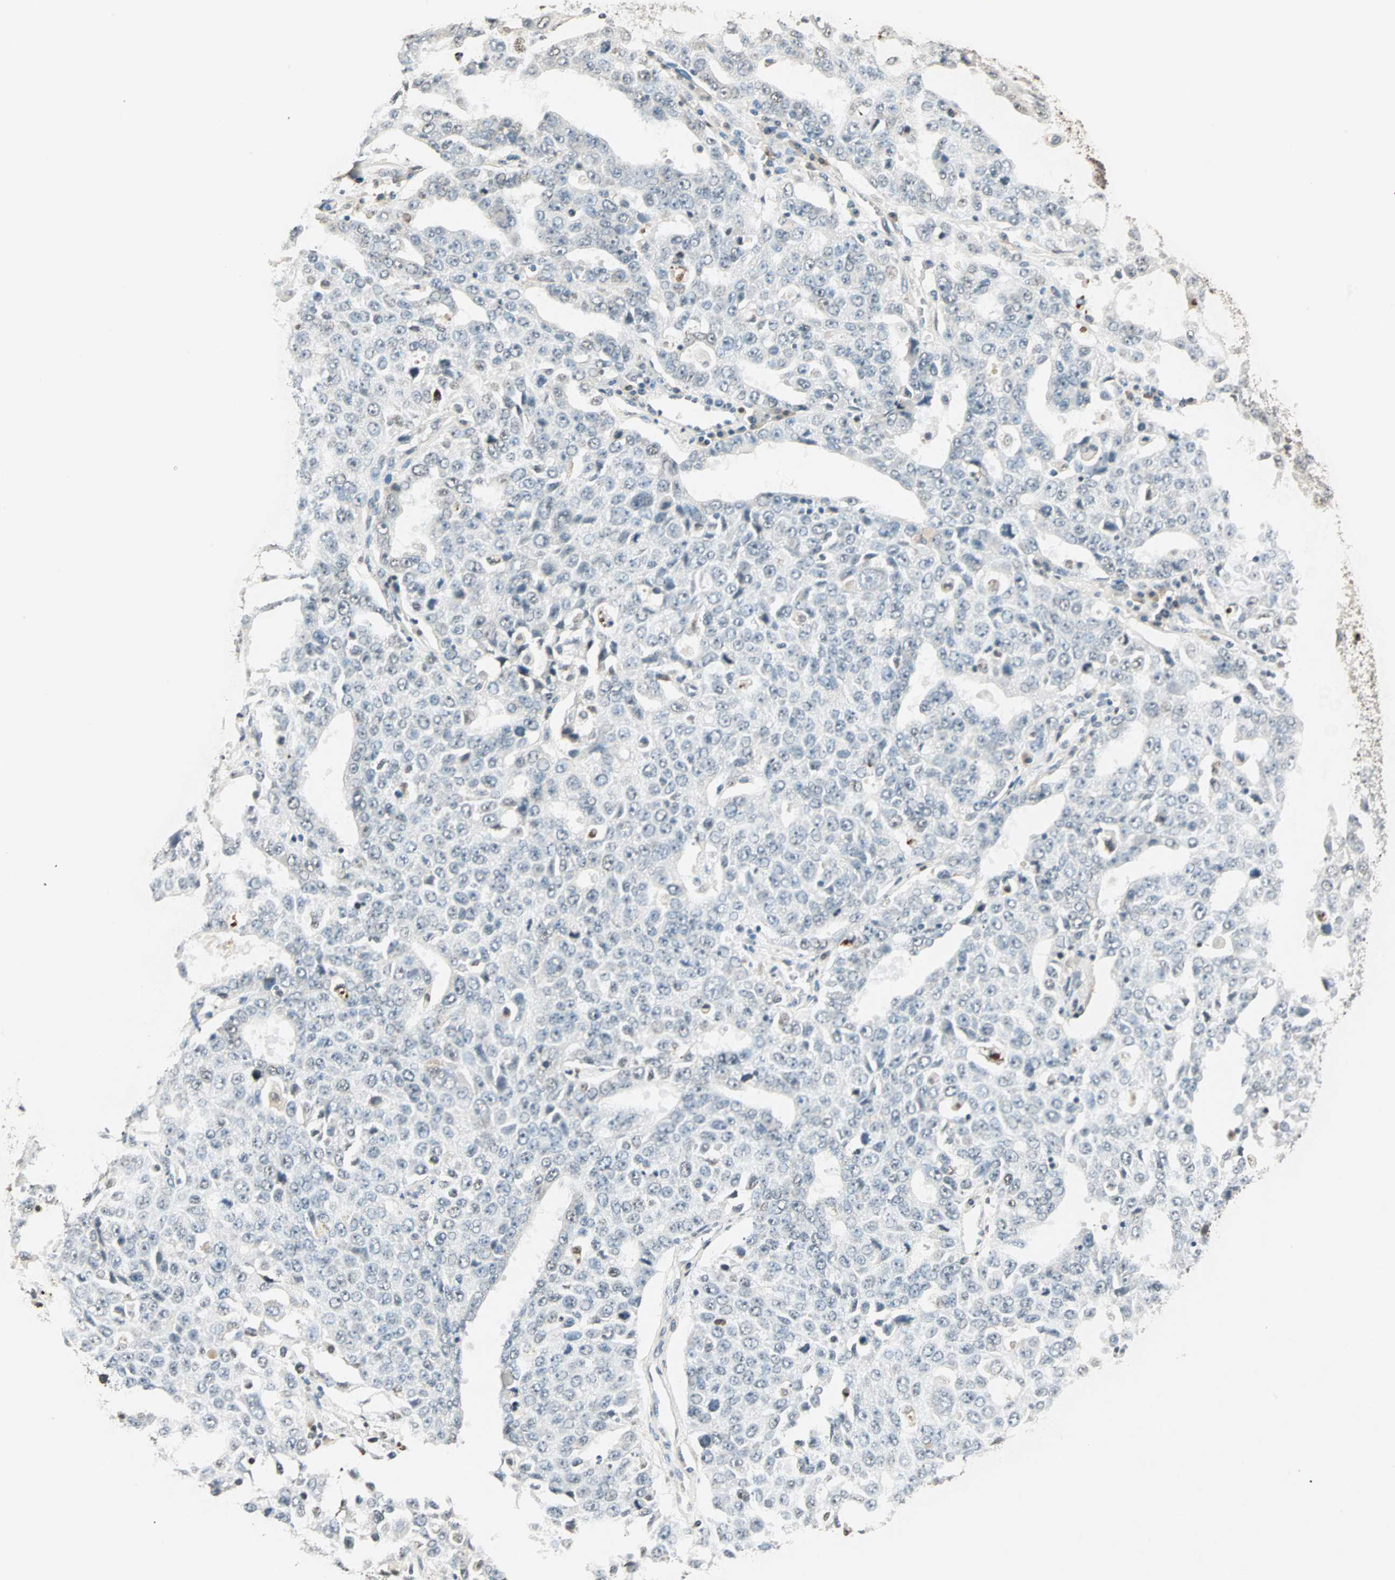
{"staining": {"intensity": "negative", "quantity": "none", "location": "none"}, "tissue": "ovarian cancer", "cell_type": "Tumor cells", "image_type": "cancer", "snomed": [{"axis": "morphology", "description": "Carcinoma, endometroid"}, {"axis": "topography", "description": "Ovary"}], "caption": "Immunohistochemistry of human ovarian endometroid carcinoma demonstrates no positivity in tumor cells.", "gene": "PRELID1", "patient": {"sex": "female", "age": 62}}